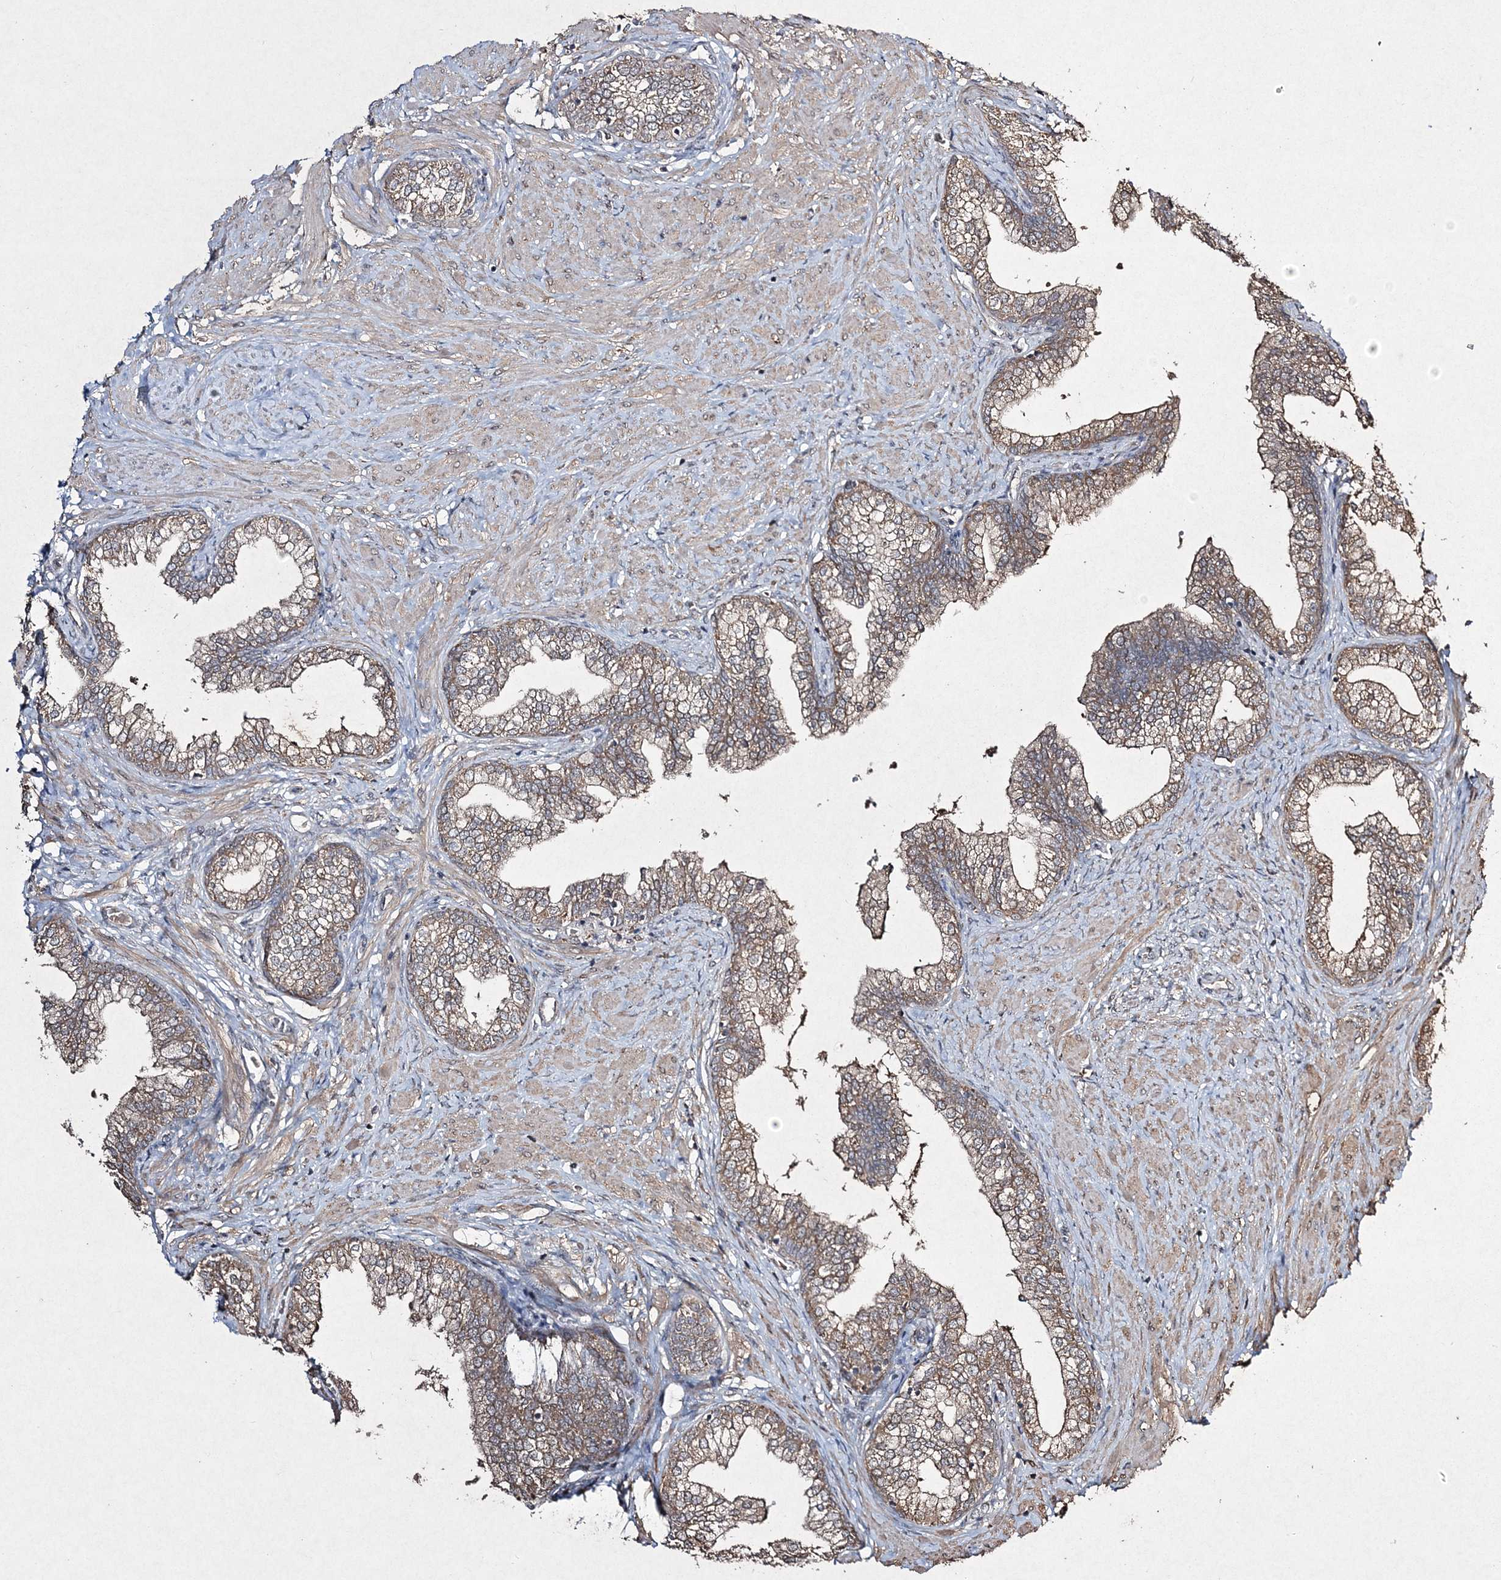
{"staining": {"intensity": "moderate", "quantity": ">75%", "location": "cytoplasmic/membranous"}, "tissue": "prostate", "cell_type": "Glandular cells", "image_type": "normal", "snomed": [{"axis": "morphology", "description": "Normal tissue, NOS"}, {"axis": "morphology", "description": "Urothelial carcinoma, Low grade"}, {"axis": "topography", "description": "Urinary bladder"}, {"axis": "topography", "description": "Prostate"}], "caption": "Immunohistochemistry (IHC) photomicrograph of benign human prostate stained for a protein (brown), which demonstrates medium levels of moderate cytoplasmic/membranous expression in approximately >75% of glandular cells.", "gene": "GRSF1", "patient": {"sex": "male", "age": 60}}